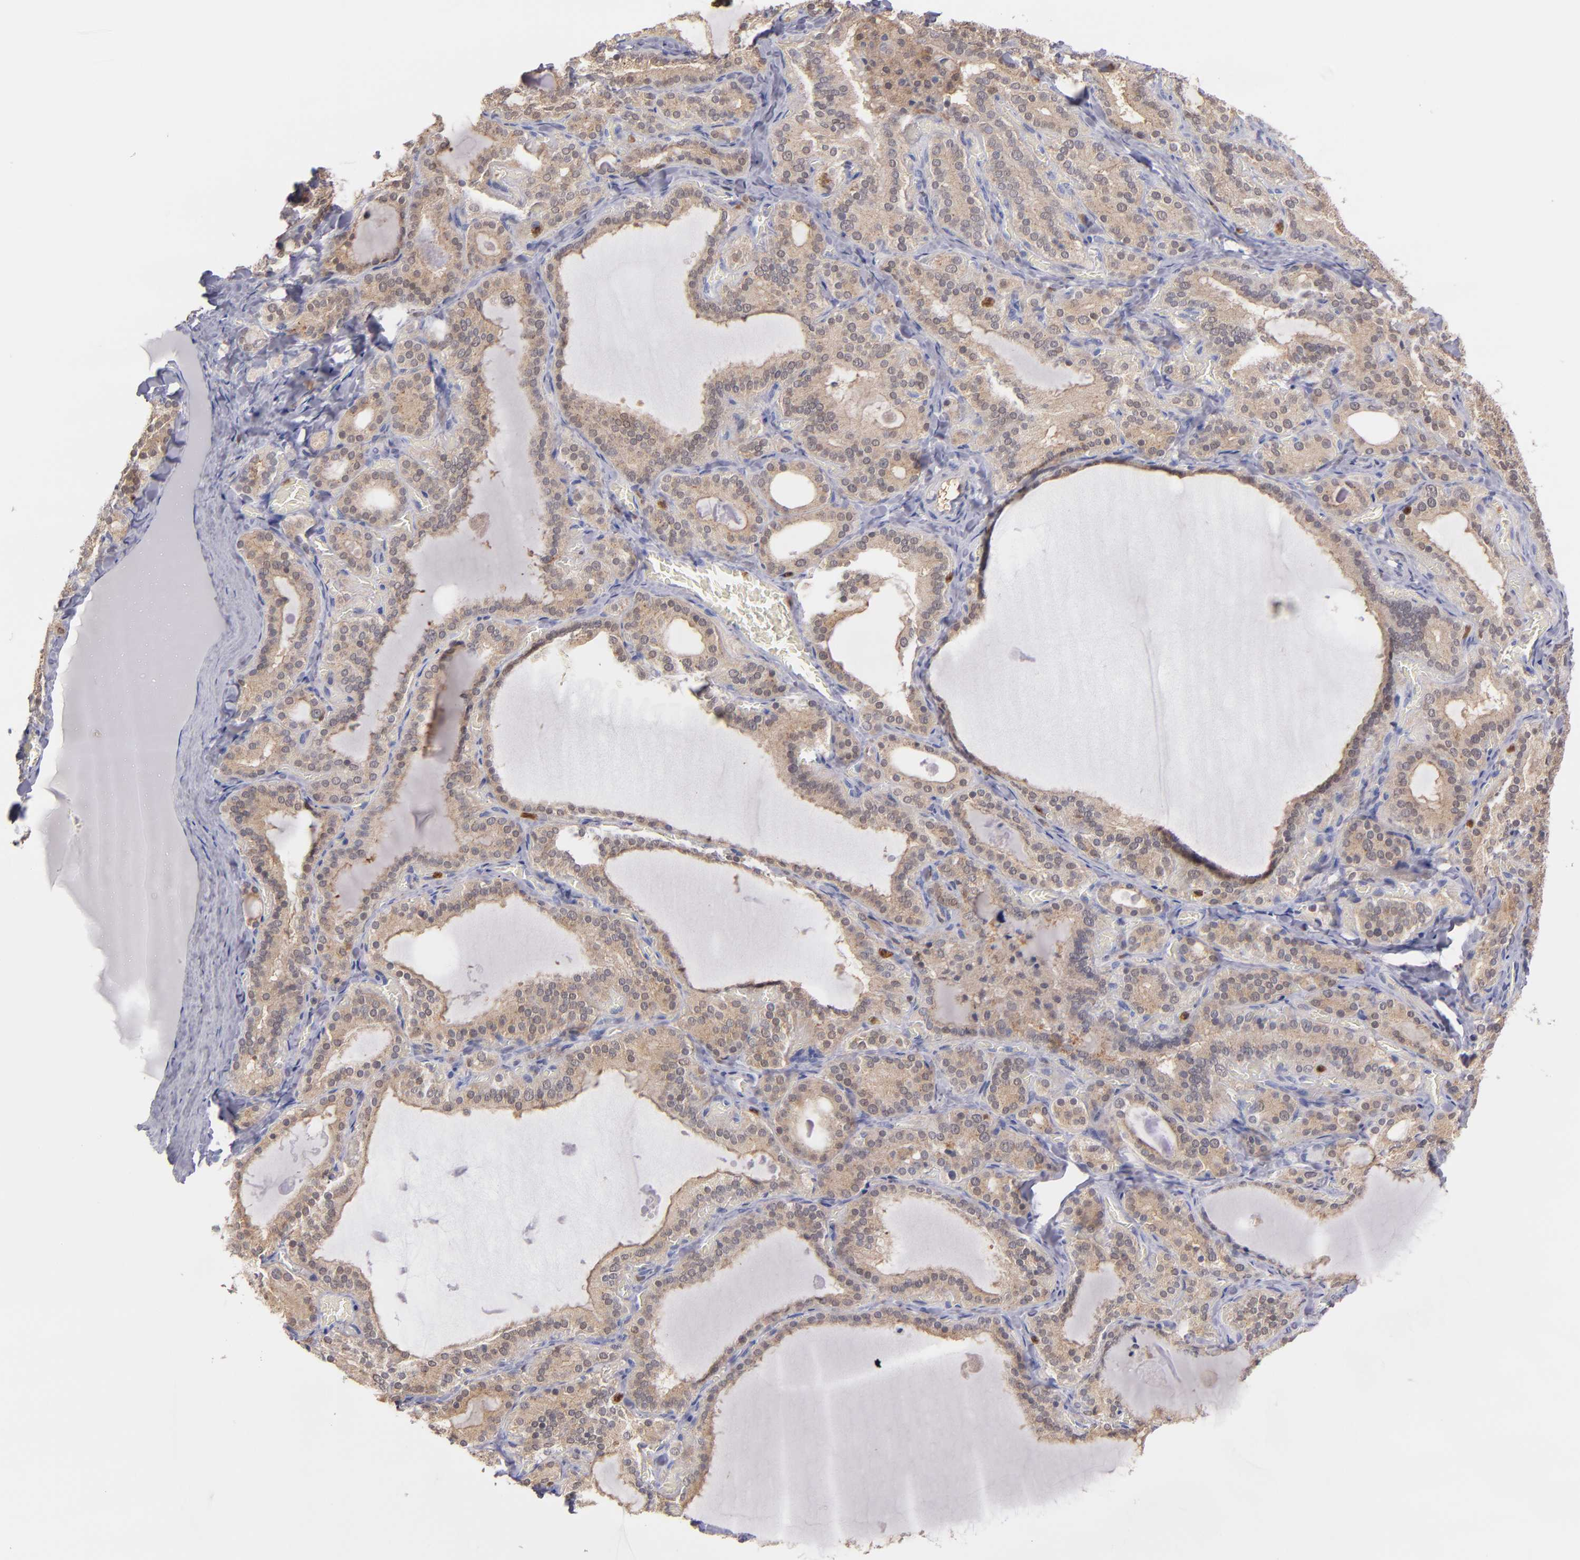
{"staining": {"intensity": "moderate", "quantity": ">75%", "location": "cytoplasmic/membranous"}, "tissue": "thyroid gland", "cell_type": "Glandular cells", "image_type": "normal", "snomed": [{"axis": "morphology", "description": "Normal tissue, NOS"}, {"axis": "topography", "description": "Thyroid gland"}], "caption": "Benign thyroid gland reveals moderate cytoplasmic/membranous staining in approximately >75% of glandular cells.", "gene": "PRKCD", "patient": {"sex": "female", "age": 33}}